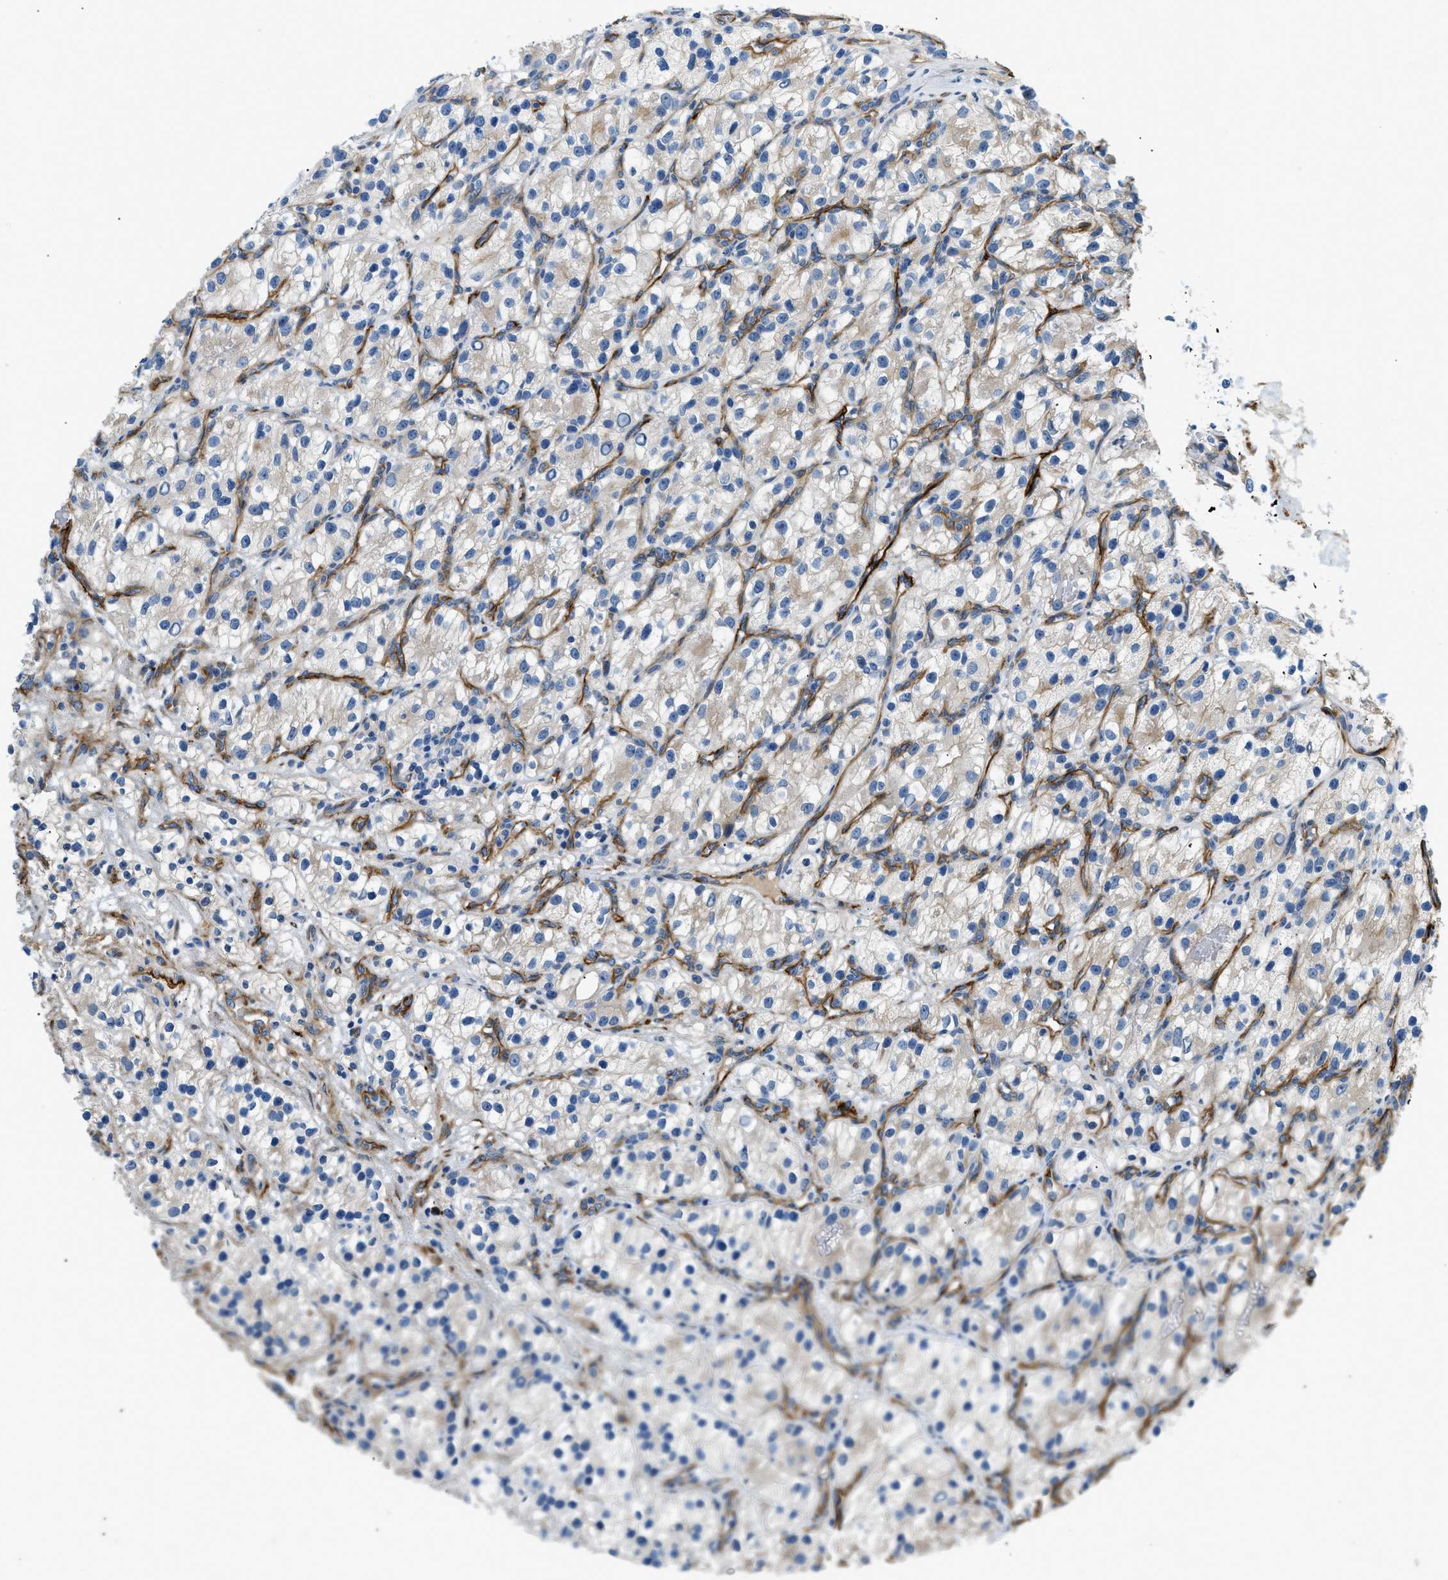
{"staining": {"intensity": "weak", "quantity": "25%-75%", "location": "cytoplasmic/membranous"}, "tissue": "renal cancer", "cell_type": "Tumor cells", "image_type": "cancer", "snomed": [{"axis": "morphology", "description": "Adenocarcinoma, NOS"}, {"axis": "topography", "description": "Kidney"}], "caption": "The immunohistochemical stain shows weak cytoplasmic/membranous positivity in tumor cells of renal adenocarcinoma tissue.", "gene": "COL15A1", "patient": {"sex": "female", "age": 57}}